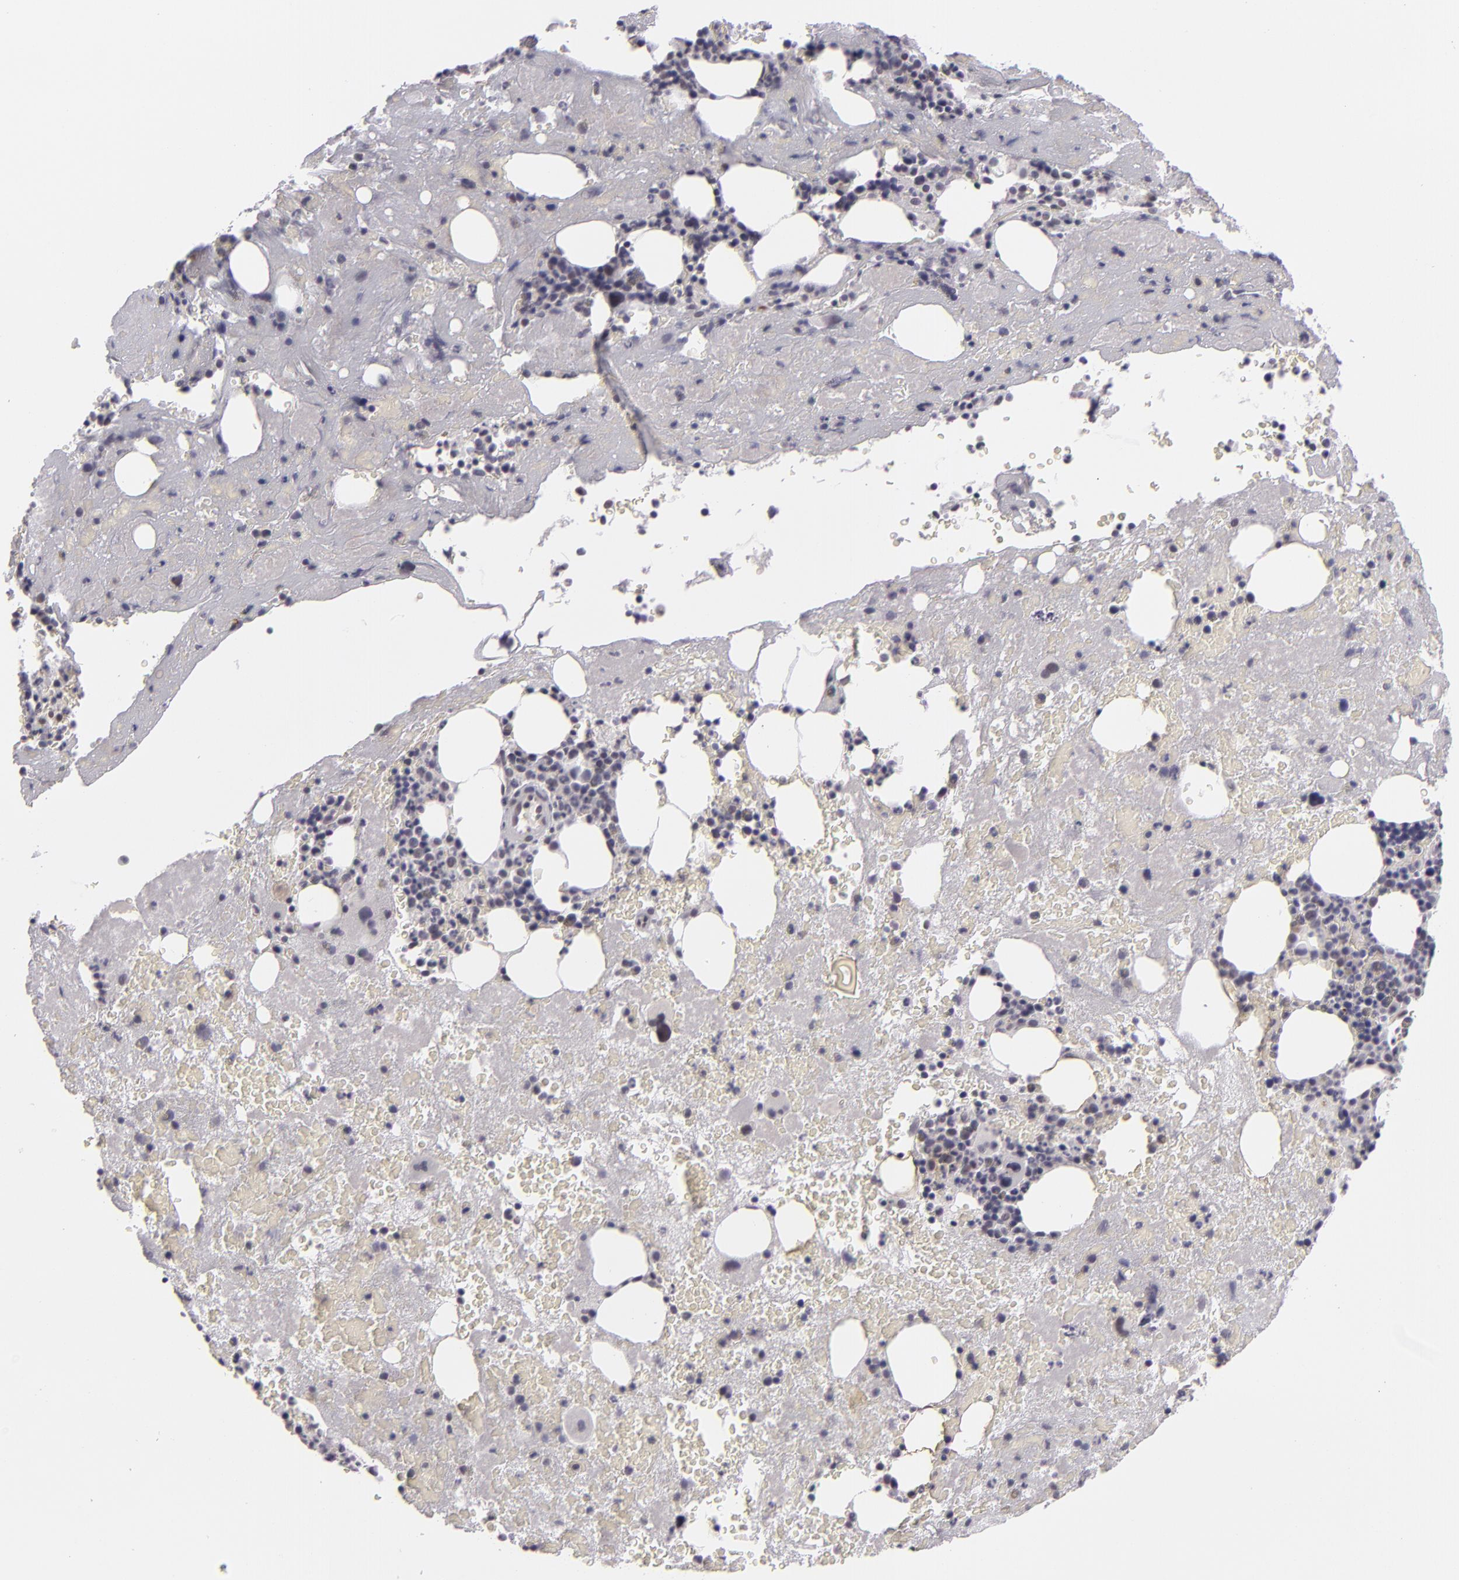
{"staining": {"intensity": "negative", "quantity": "none", "location": "none"}, "tissue": "bone marrow", "cell_type": "Hematopoietic cells", "image_type": "normal", "snomed": [{"axis": "morphology", "description": "Normal tissue, NOS"}, {"axis": "topography", "description": "Bone marrow"}], "caption": "Immunohistochemical staining of normal human bone marrow reveals no significant staining in hematopoietic cells. Nuclei are stained in blue.", "gene": "ZNF205", "patient": {"sex": "male", "age": 76}}